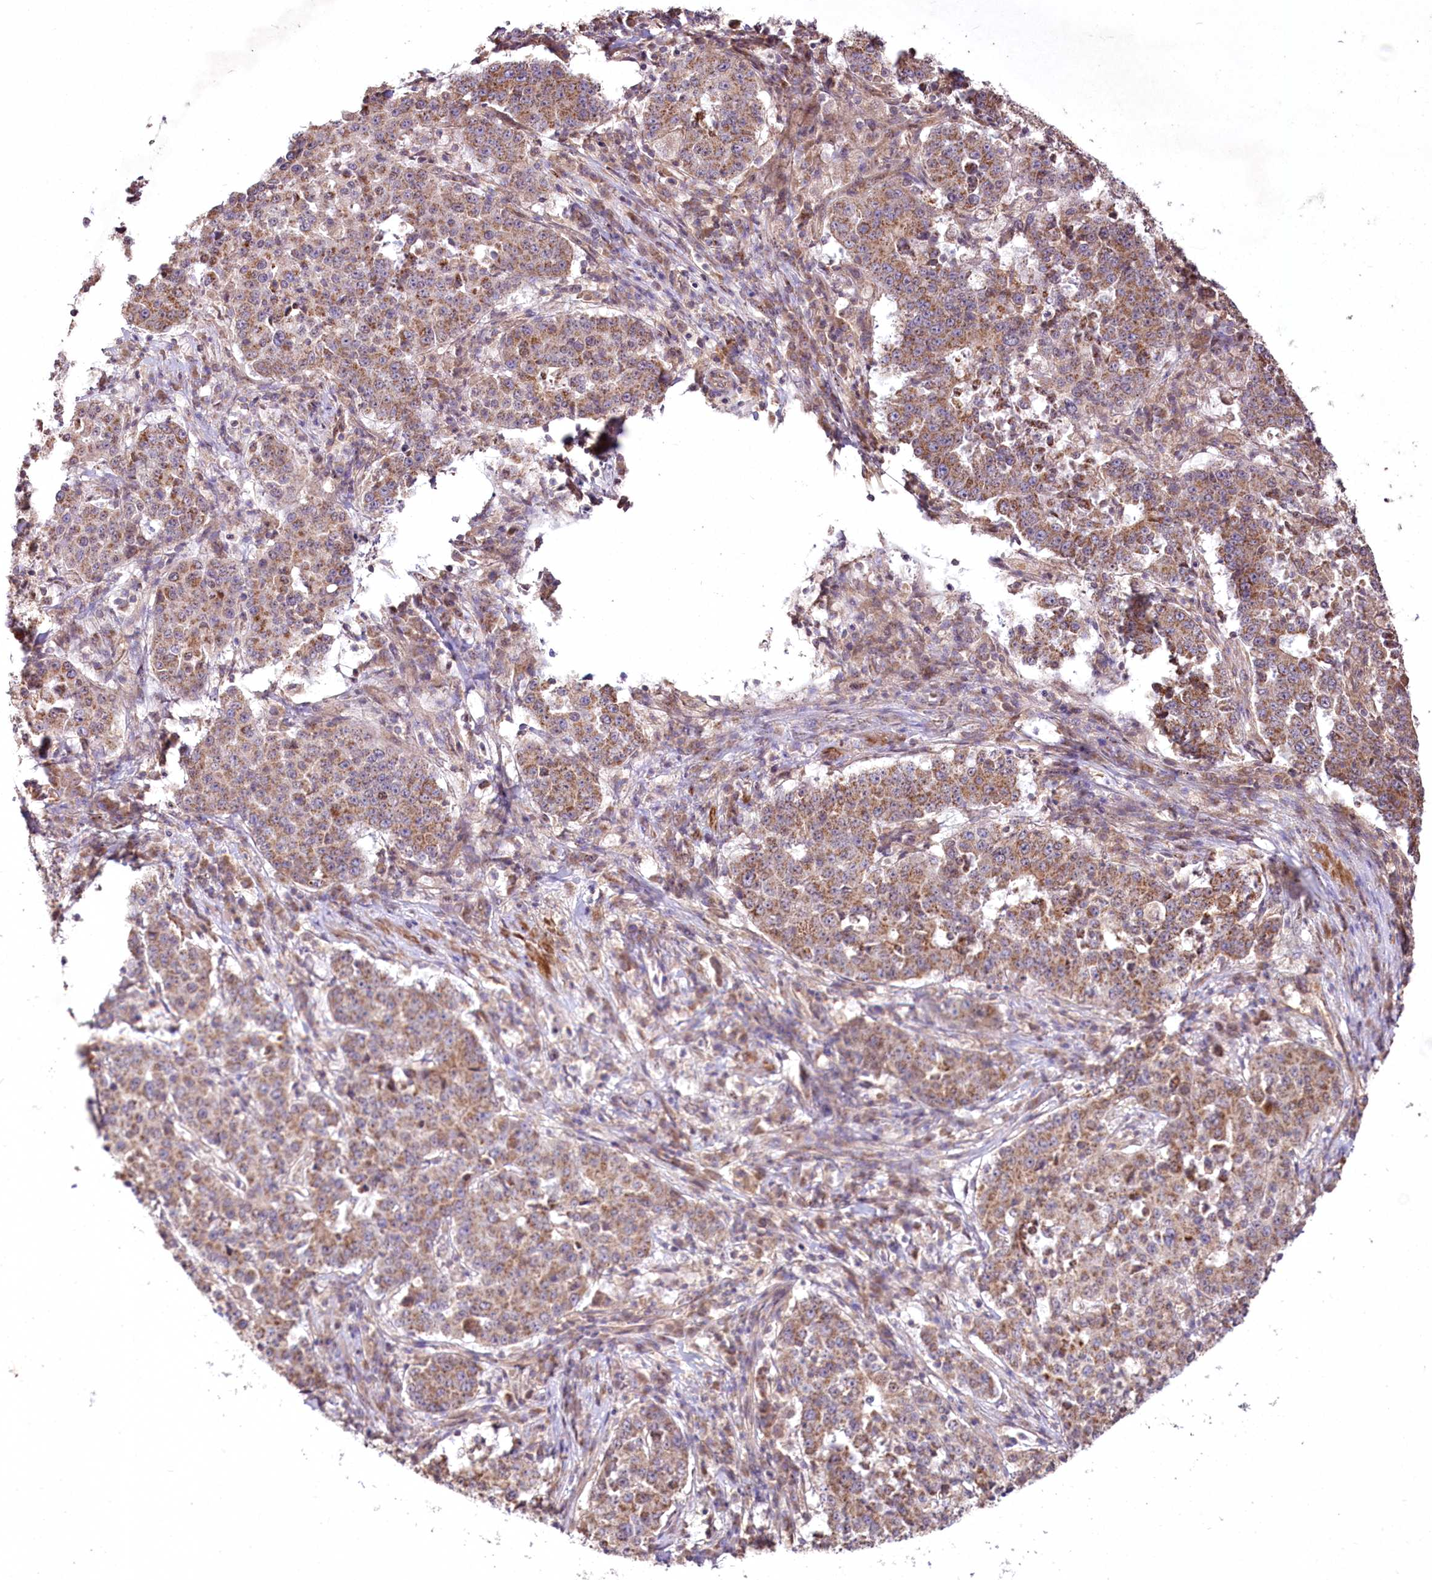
{"staining": {"intensity": "moderate", "quantity": ">75%", "location": "cytoplasmic/membranous"}, "tissue": "stomach cancer", "cell_type": "Tumor cells", "image_type": "cancer", "snomed": [{"axis": "morphology", "description": "Adenocarcinoma, NOS"}, {"axis": "topography", "description": "Stomach"}], "caption": "Protein expression by immunohistochemistry displays moderate cytoplasmic/membranous expression in about >75% of tumor cells in adenocarcinoma (stomach).", "gene": "SH3TC1", "patient": {"sex": "male", "age": 59}}